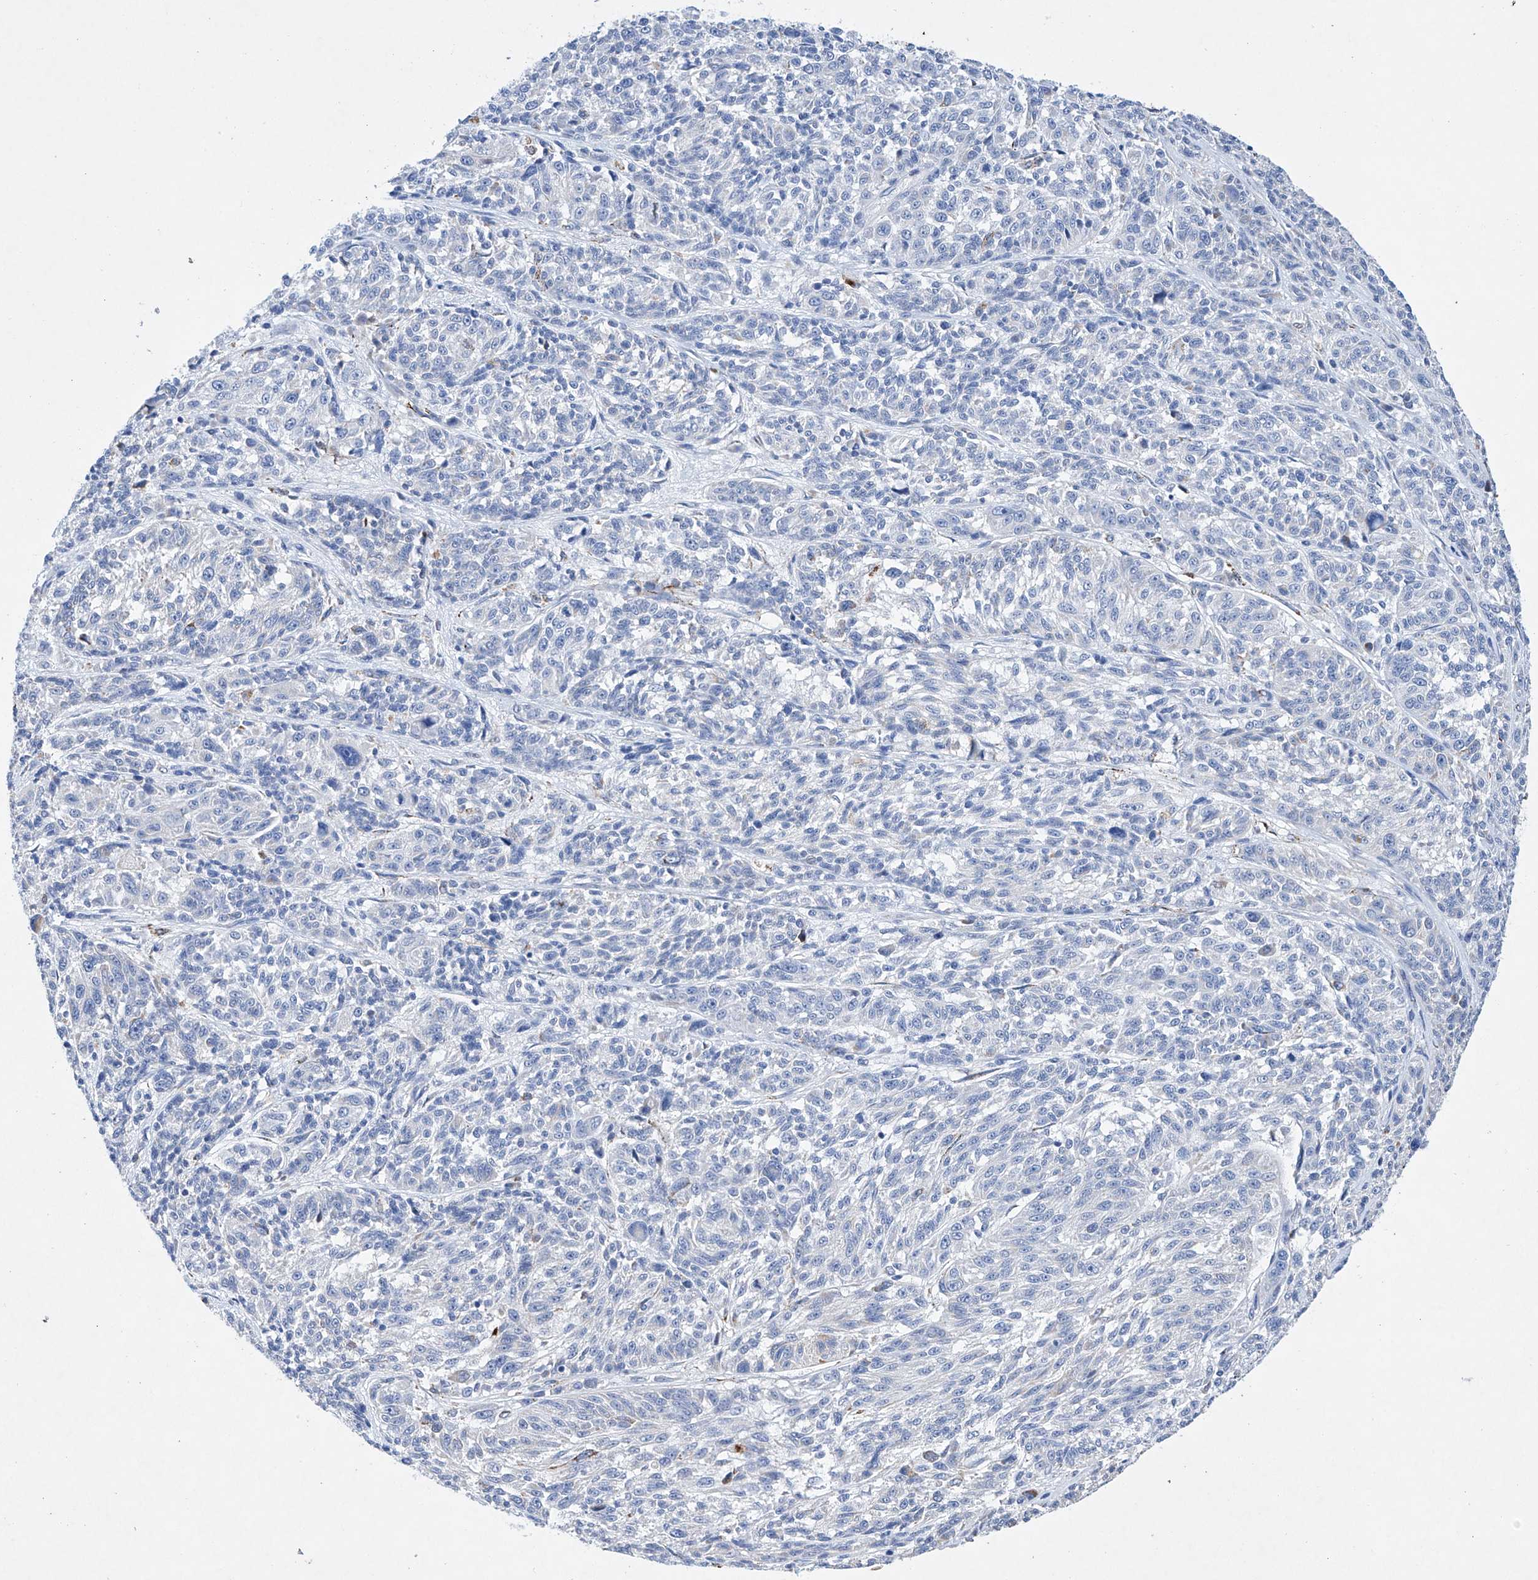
{"staining": {"intensity": "negative", "quantity": "none", "location": "none"}, "tissue": "melanoma", "cell_type": "Tumor cells", "image_type": "cancer", "snomed": [{"axis": "morphology", "description": "Malignant melanoma, NOS"}, {"axis": "topography", "description": "Skin"}], "caption": "Photomicrograph shows no significant protein expression in tumor cells of malignant melanoma. (DAB (3,3'-diaminobenzidine) immunohistochemistry (IHC) visualized using brightfield microscopy, high magnification).", "gene": "NRROS", "patient": {"sex": "male", "age": 53}}